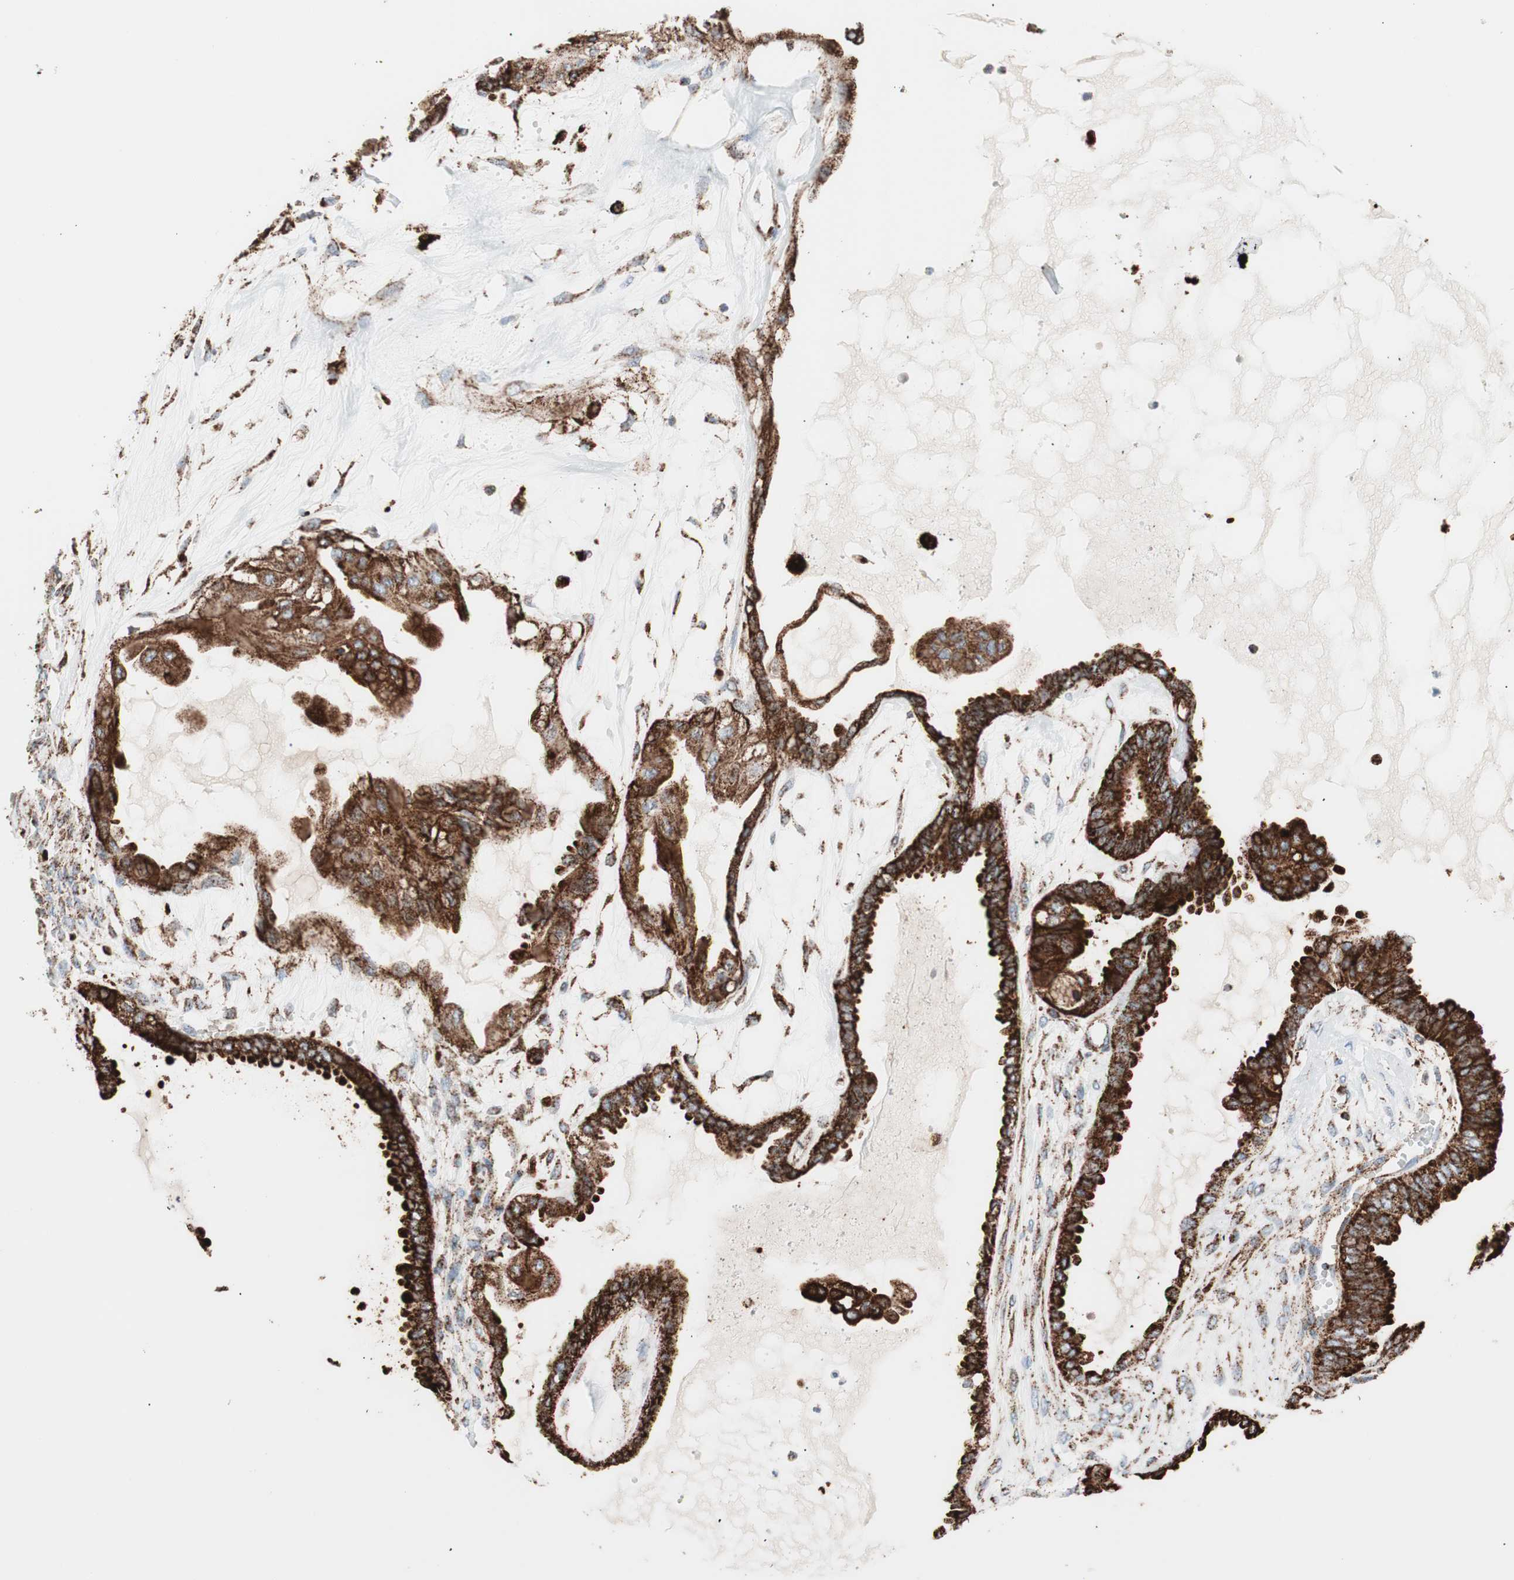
{"staining": {"intensity": "strong", "quantity": ">75%", "location": "cytoplasmic/membranous"}, "tissue": "ovarian cancer", "cell_type": "Tumor cells", "image_type": "cancer", "snomed": [{"axis": "morphology", "description": "Carcinoma, NOS"}, {"axis": "morphology", "description": "Carcinoma, endometroid"}, {"axis": "topography", "description": "Ovary"}], "caption": "Endometroid carcinoma (ovarian) was stained to show a protein in brown. There is high levels of strong cytoplasmic/membranous staining in approximately >75% of tumor cells.", "gene": "LAMP1", "patient": {"sex": "female", "age": 50}}